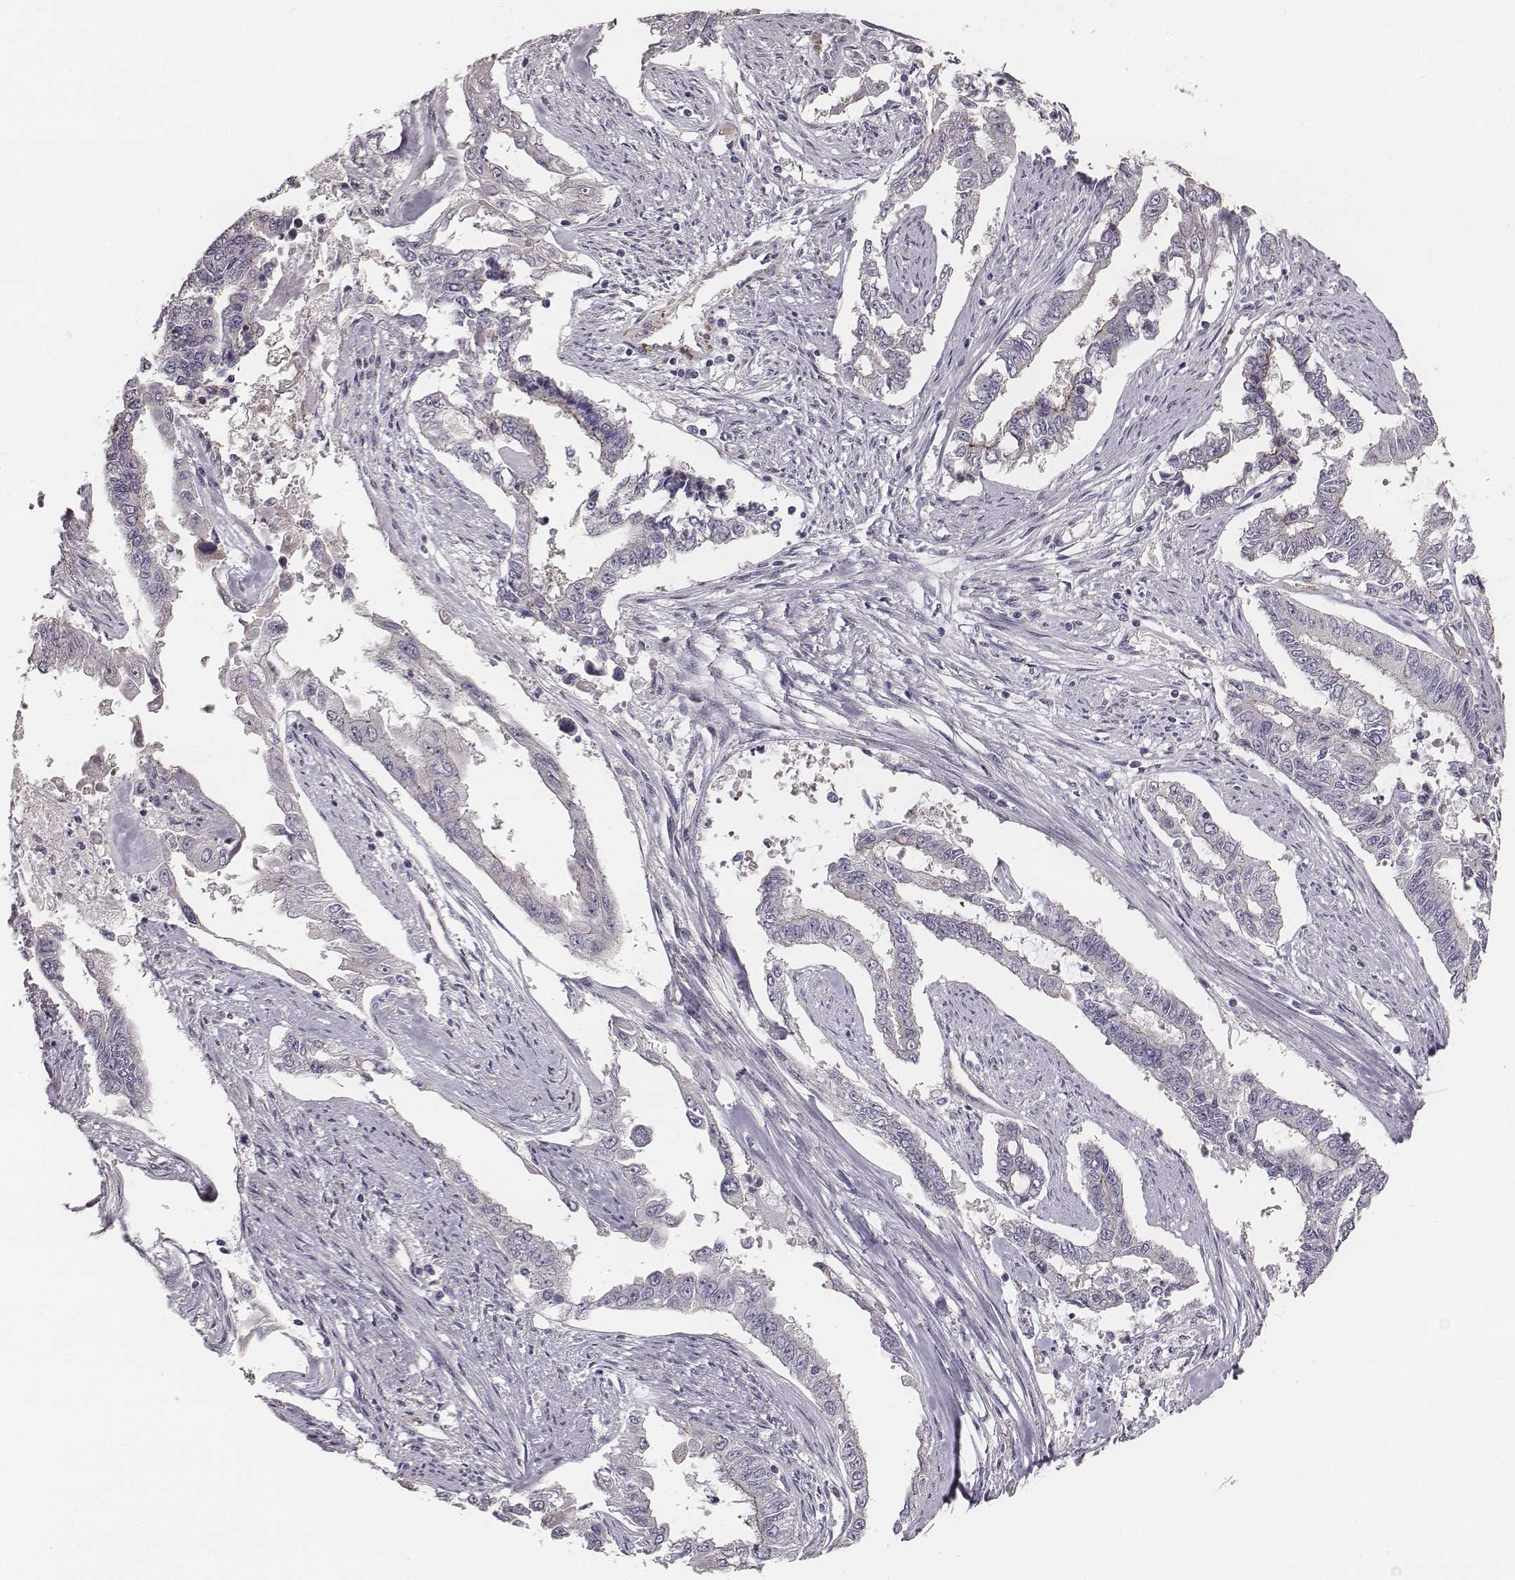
{"staining": {"intensity": "negative", "quantity": "none", "location": "none"}, "tissue": "endometrial cancer", "cell_type": "Tumor cells", "image_type": "cancer", "snomed": [{"axis": "morphology", "description": "Adenocarcinoma, NOS"}, {"axis": "topography", "description": "Uterus"}], "caption": "IHC micrograph of endometrial cancer stained for a protein (brown), which shows no positivity in tumor cells.", "gene": "PRKCZ", "patient": {"sex": "female", "age": 59}}